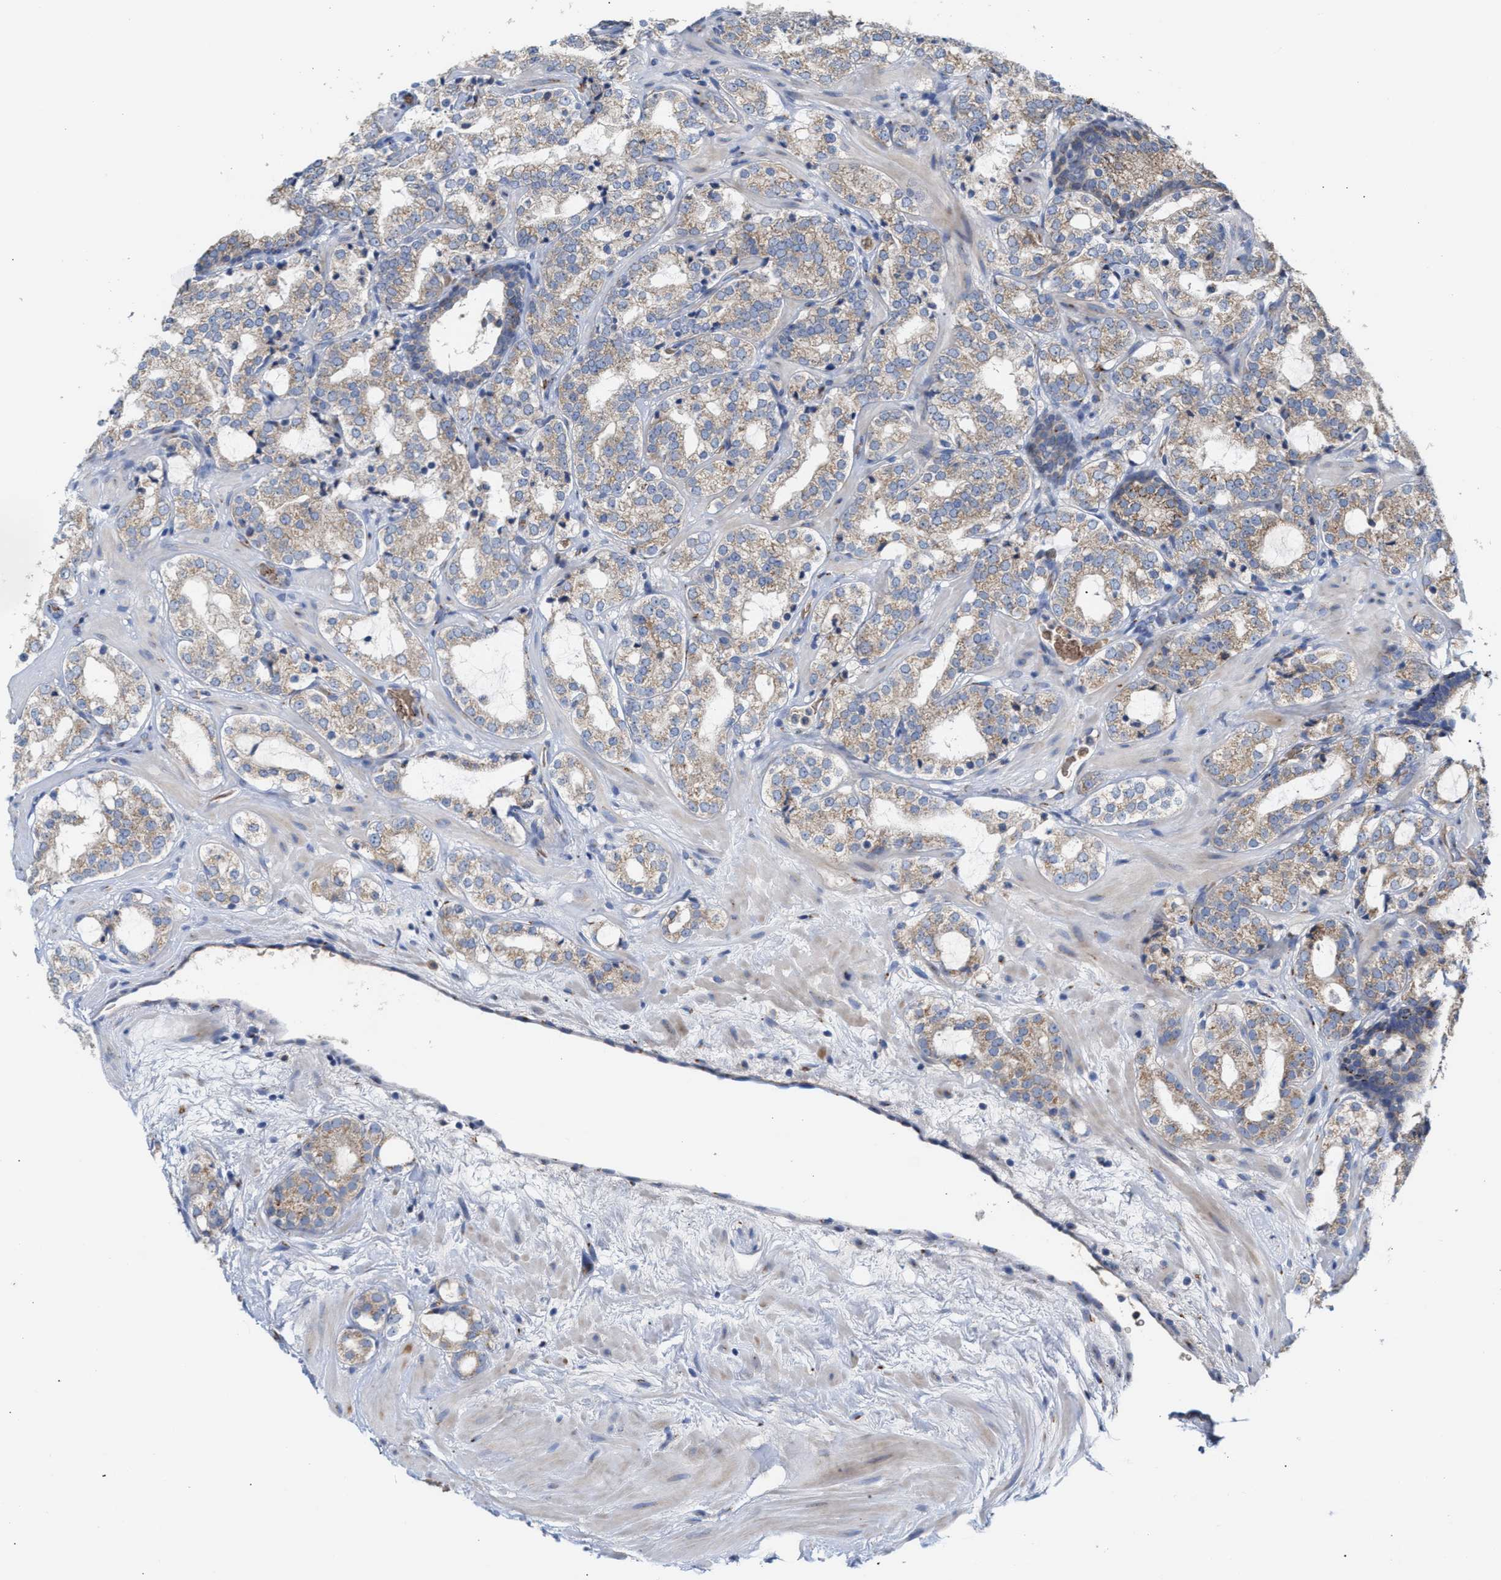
{"staining": {"intensity": "moderate", "quantity": ">75%", "location": "cytoplasmic/membranous"}, "tissue": "prostate cancer", "cell_type": "Tumor cells", "image_type": "cancer", "snomed": [{"axis": "morphology", "description": "Adenocarcinoma, High grade"}, {"axis": "topography", "description": "Prostate"}], "caption": "Immunohistochemistry photomicrograph of human adenocarcinoma (high-grade) (prostate) stained for a protein (brown), which reveals medium levels of moderate cytoplasmic/membranous staining in approximately >75% of tumor cells.", "gene": "CCL2", "patient": {"sex": "male", "age": 64}}